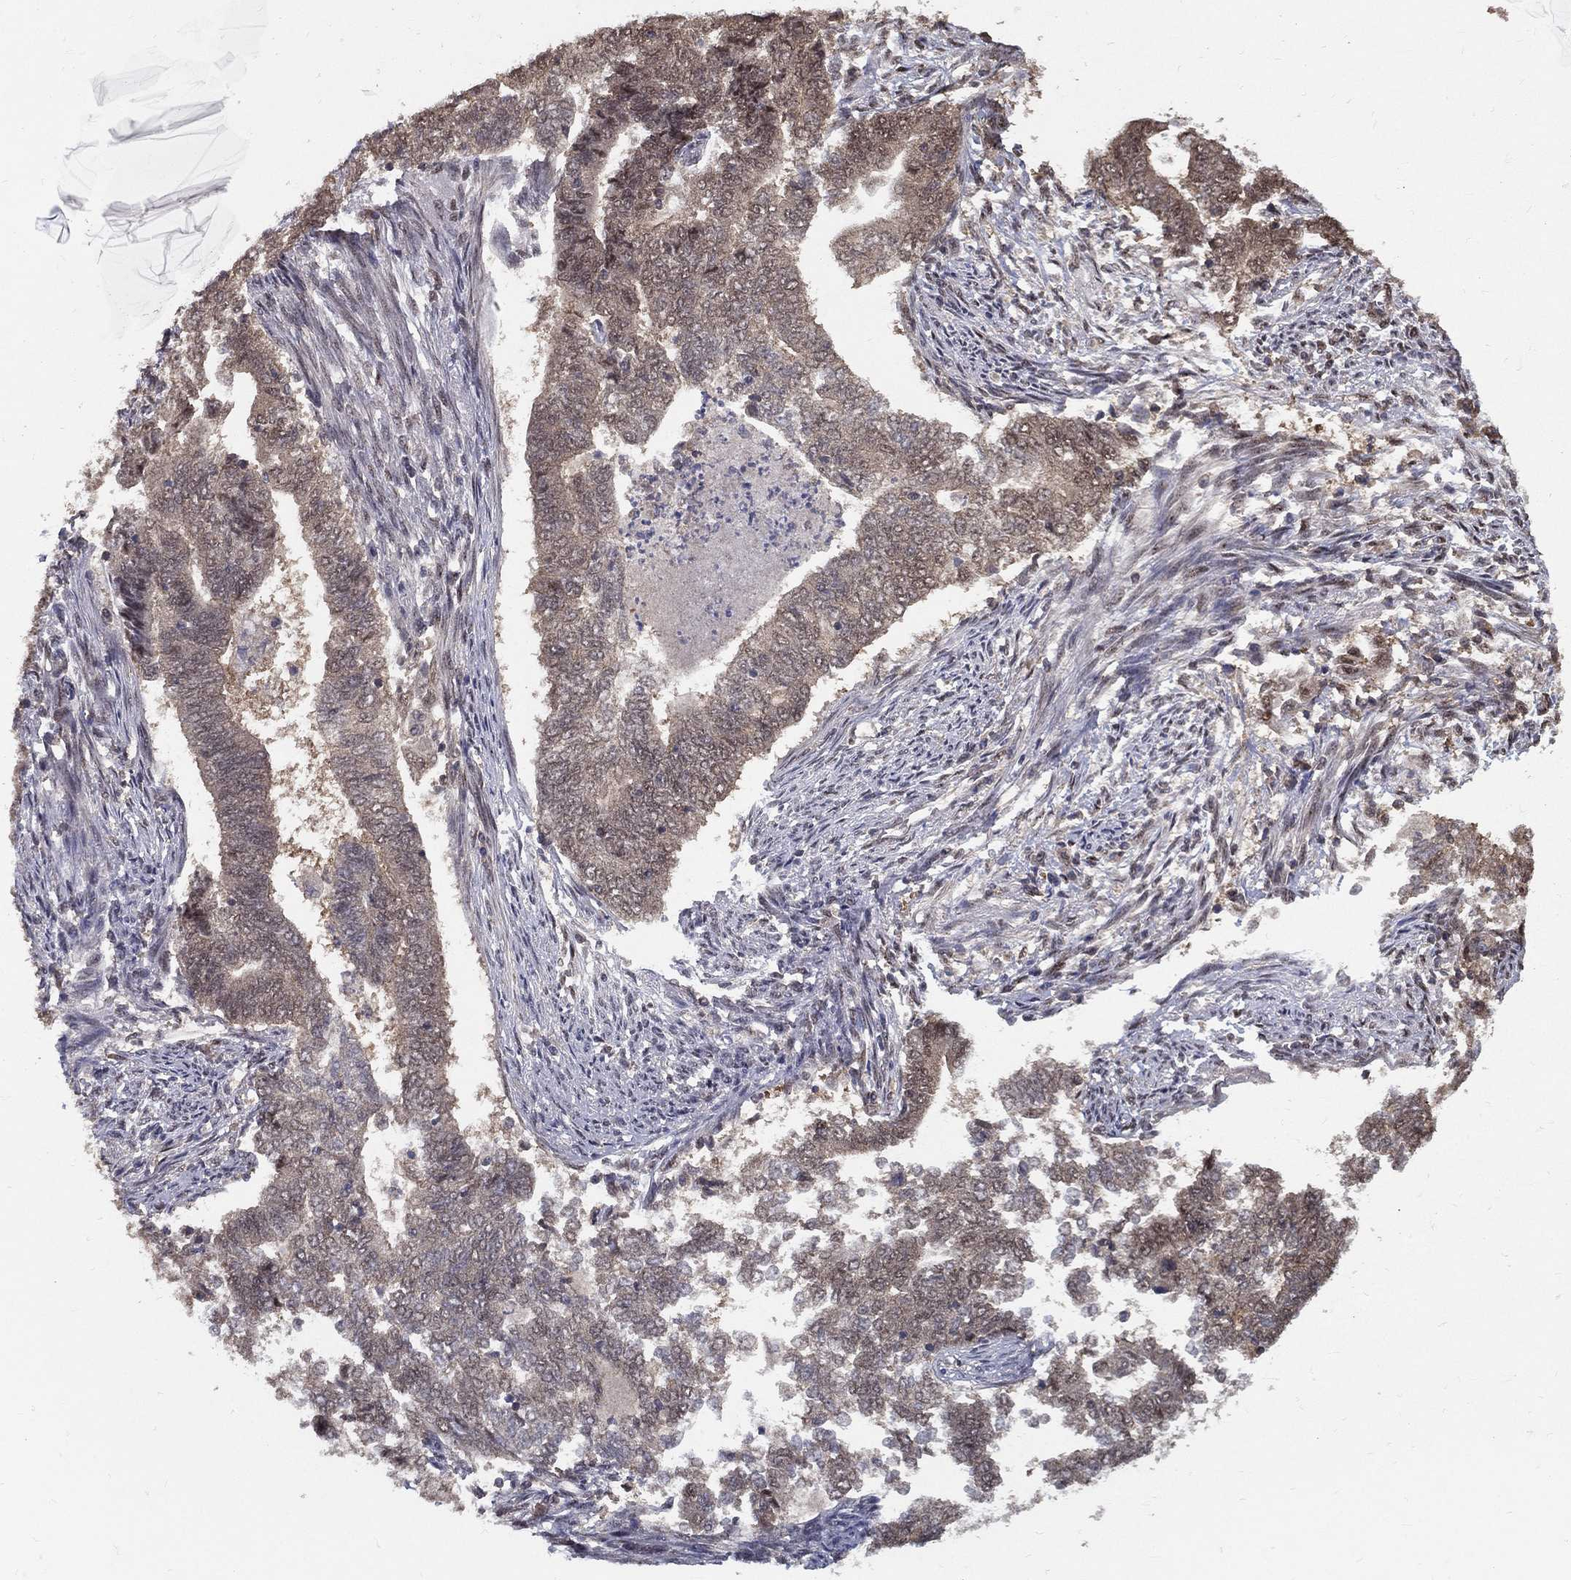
{"staining": {"intensity": "moderate", "quantity": "<25%", "location": "cytoplasmic/membranous,nuclear"}, "tissue": "endometrial cancer", "cell_type": "Tumor cells", "image_type": "cancer", "snomed": [{"axis": "morphology", "description": "Adenocarcinoma, NOS"}, {"axis": "topography", "description": "Endometrium"}], "caption": "High-power microscopy captured an immunohistochemistry photomicrograph of endometrial cancer (adenocarcinoma), revealing moderate cytoplasmic/membranous and nuclear staining in about <25% of tumor cells.", "gene": "CARM1", "patient": {"sex": "female", "age": 65}}